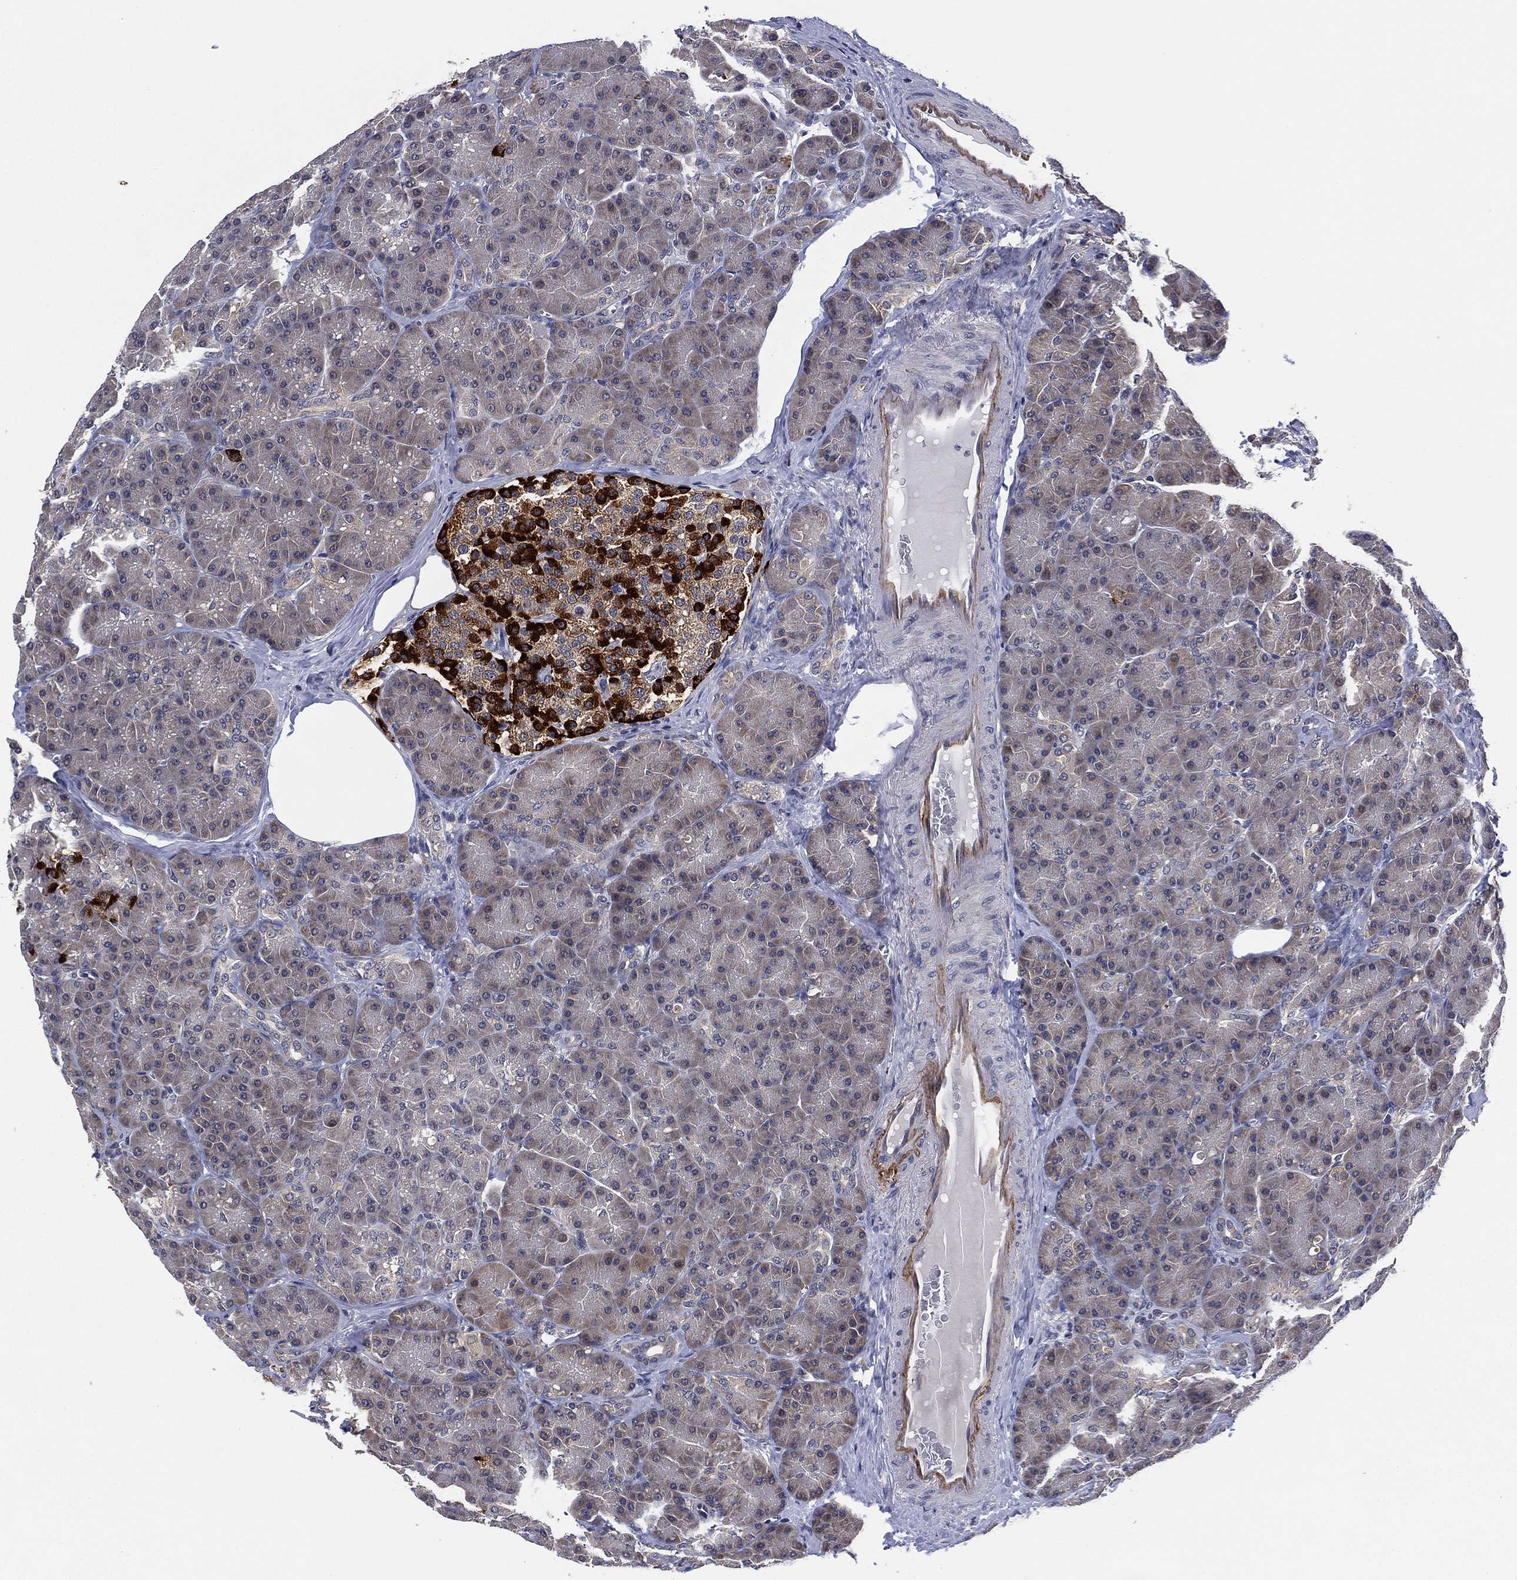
{"staining": {"intensity": "negative", "quantity": "none", "location": "none"}, "tissue": "pancreas", "cell_type": "Exocrine glandular cells", "image_type": "normal", "snomed": [{"axis": "morphology", "description": "Normal tissue, NOS"}, {"axis": "topography", "description": "Pancreas"}], "caption": "Immunohistochemical staining of benign pancreas demonstrates no significant expression in exocrine glandular cells.", "gene": "SELENOO", "patient": {"sex": "male", "age": 57}}